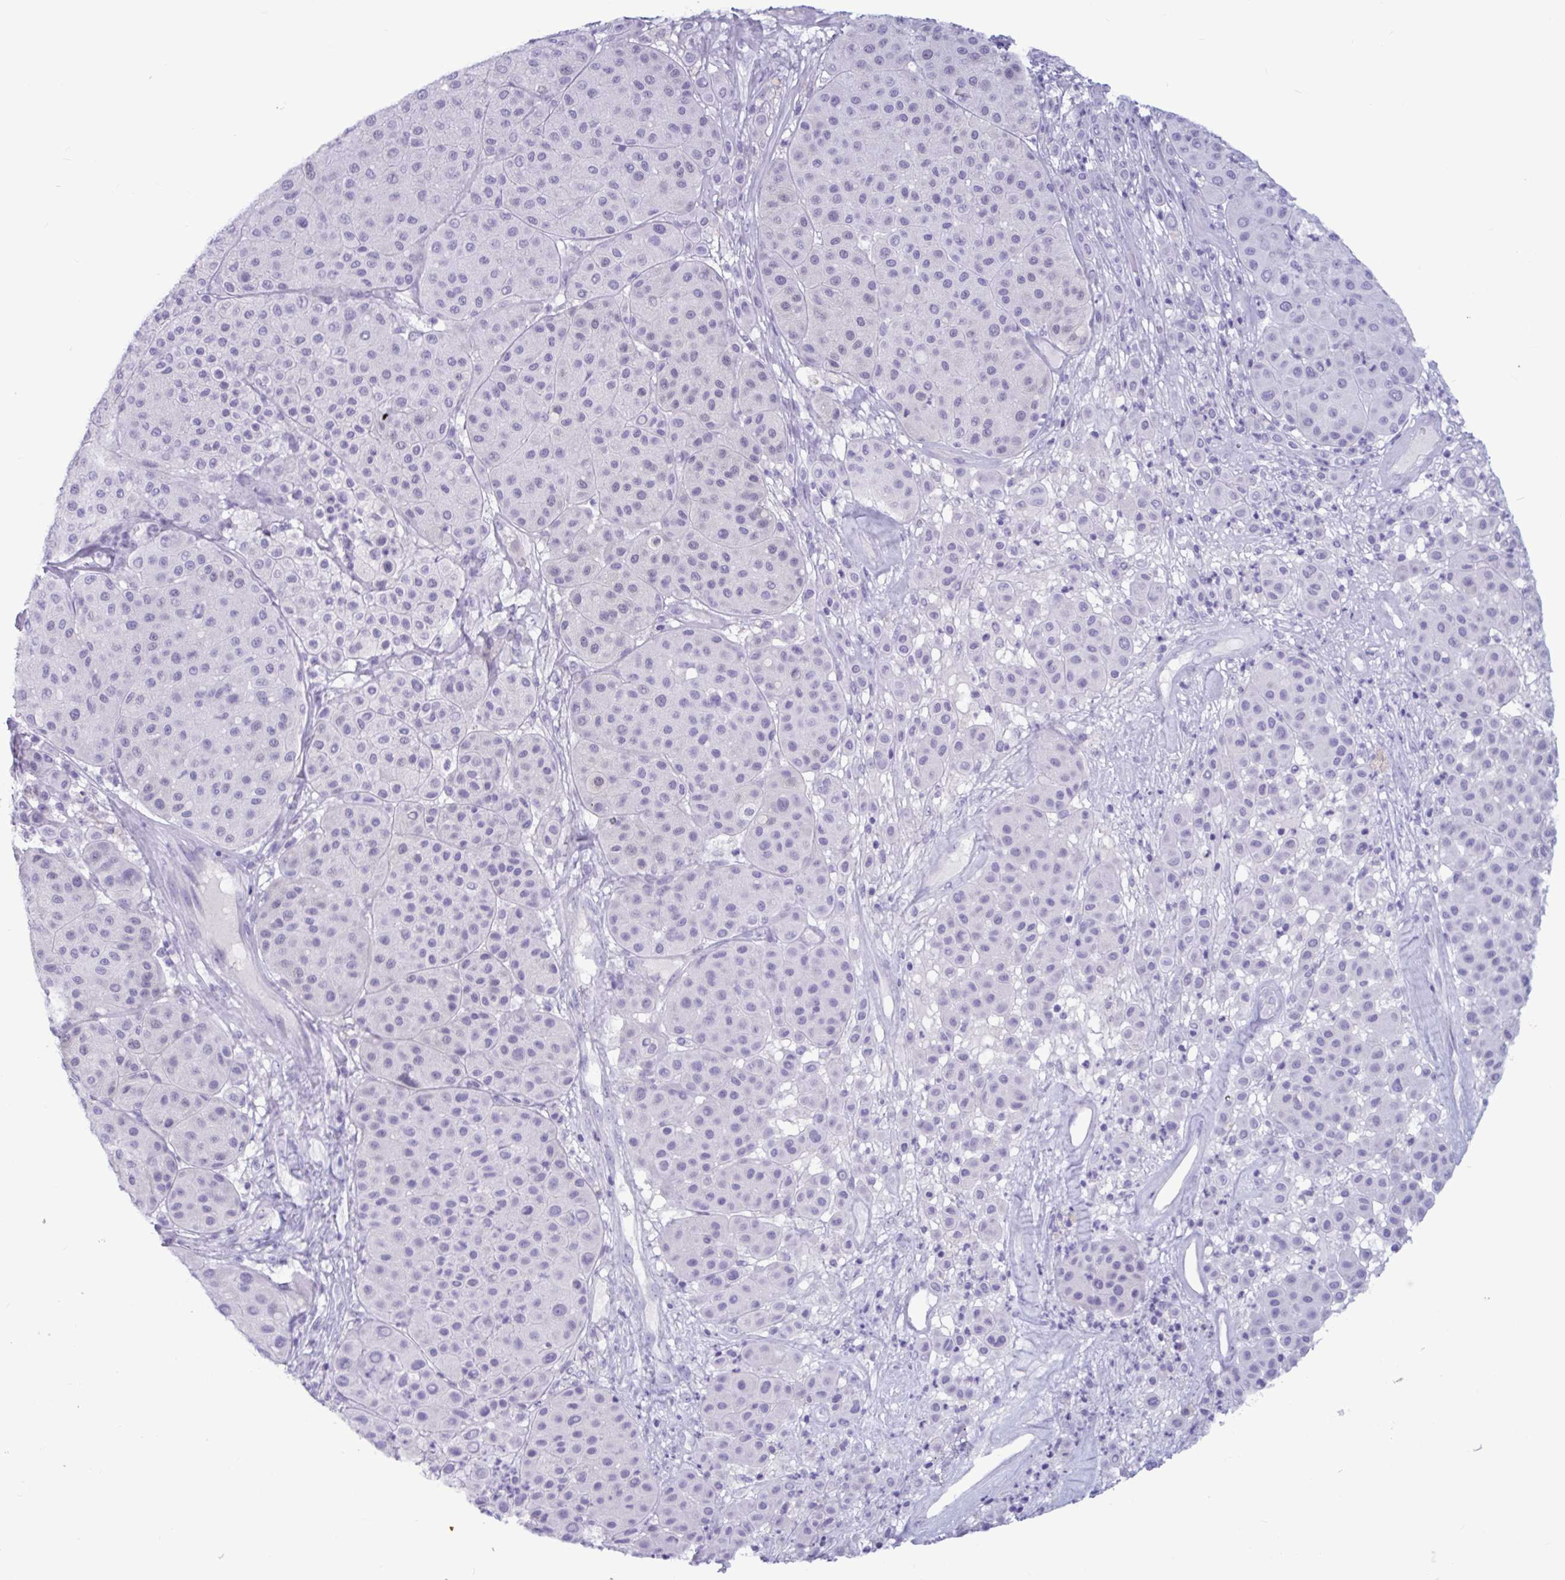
{"staining": {"intensity": "negative", "quantity": "none", "location": "none"}, "tissue": "melanoma", "cell_type": "Tumor cells", "image_type": "cancer", "snomed": [{"axis": "morphology", "description": "Malignant melanoma, Metastatic site"}, {"axis": "topography", "description": "Smooth muscle"}], "caption": "Malignant melanoma (metastatic site) was stained to show a protein in brown. There is no significant staining in tumor cells.", "gene": "BBS10", "patient": {"sex": "male", "age": 41}}